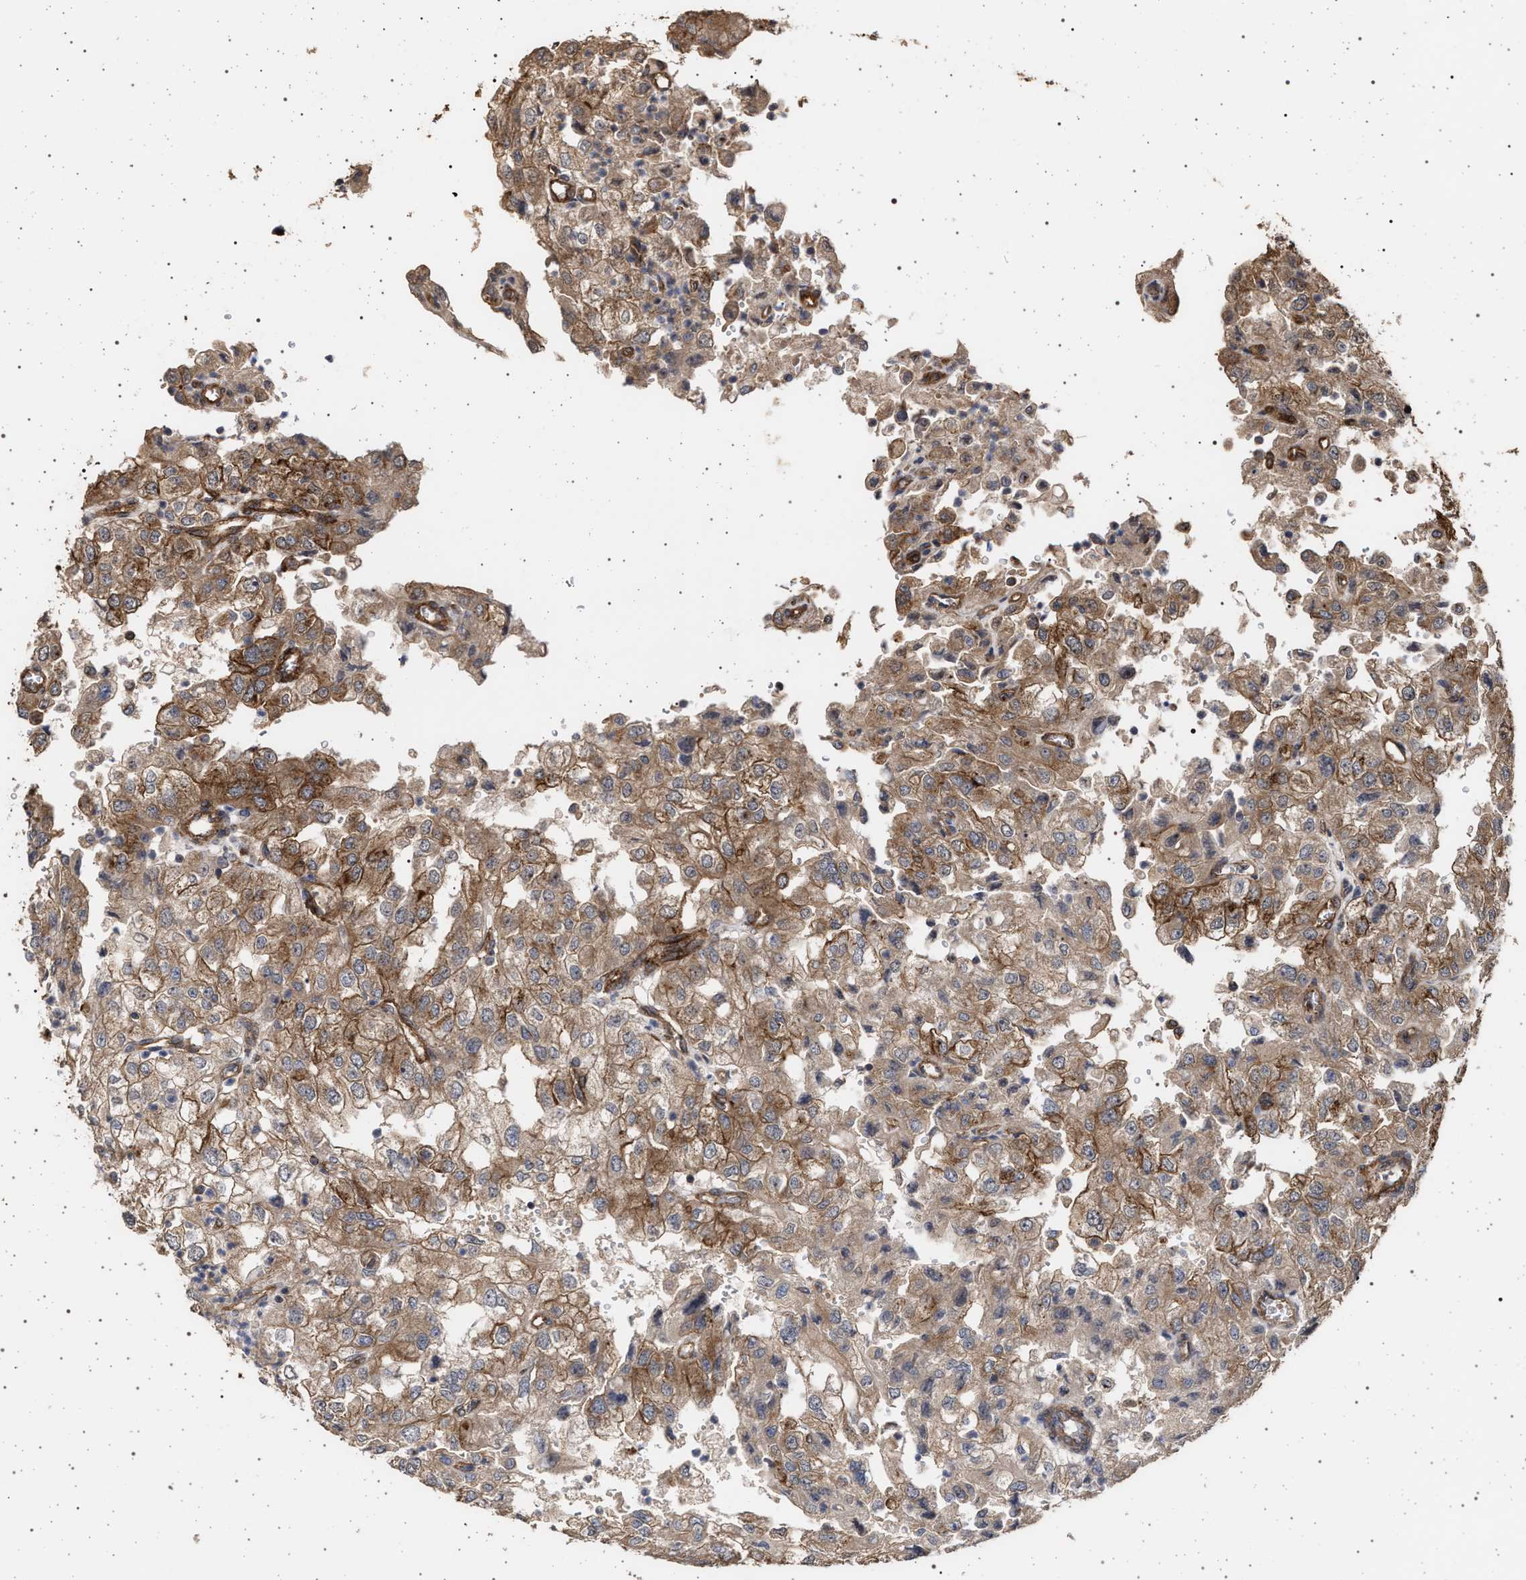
{"staining": {"intensity": "moderate", "quantity": ">75%", "location": "cytoplasmic/membranous"}, "tissue": "renal cancer", "cell_type": "Tumor cells", "image_type": "cancer", "snomed": [{"axis": "morphology", "description": "Adenocarcinoma, NOS"}, {"axis": "topography", "description": "Kidney"}], "caption": "Immunohistochemistry of adenocarcinoma (renal) reveals medium levels of moderate cytoplasmic/membranous positivity in approximately >75% of tumor cells. The staining was performed using DAB to visualize the protein expression in brown, while the nuclei were stained in blue with hematoxylin (Magnification: 20x).", "gene": "IFT20", "patient": {"sex": "female", "age": 54}}